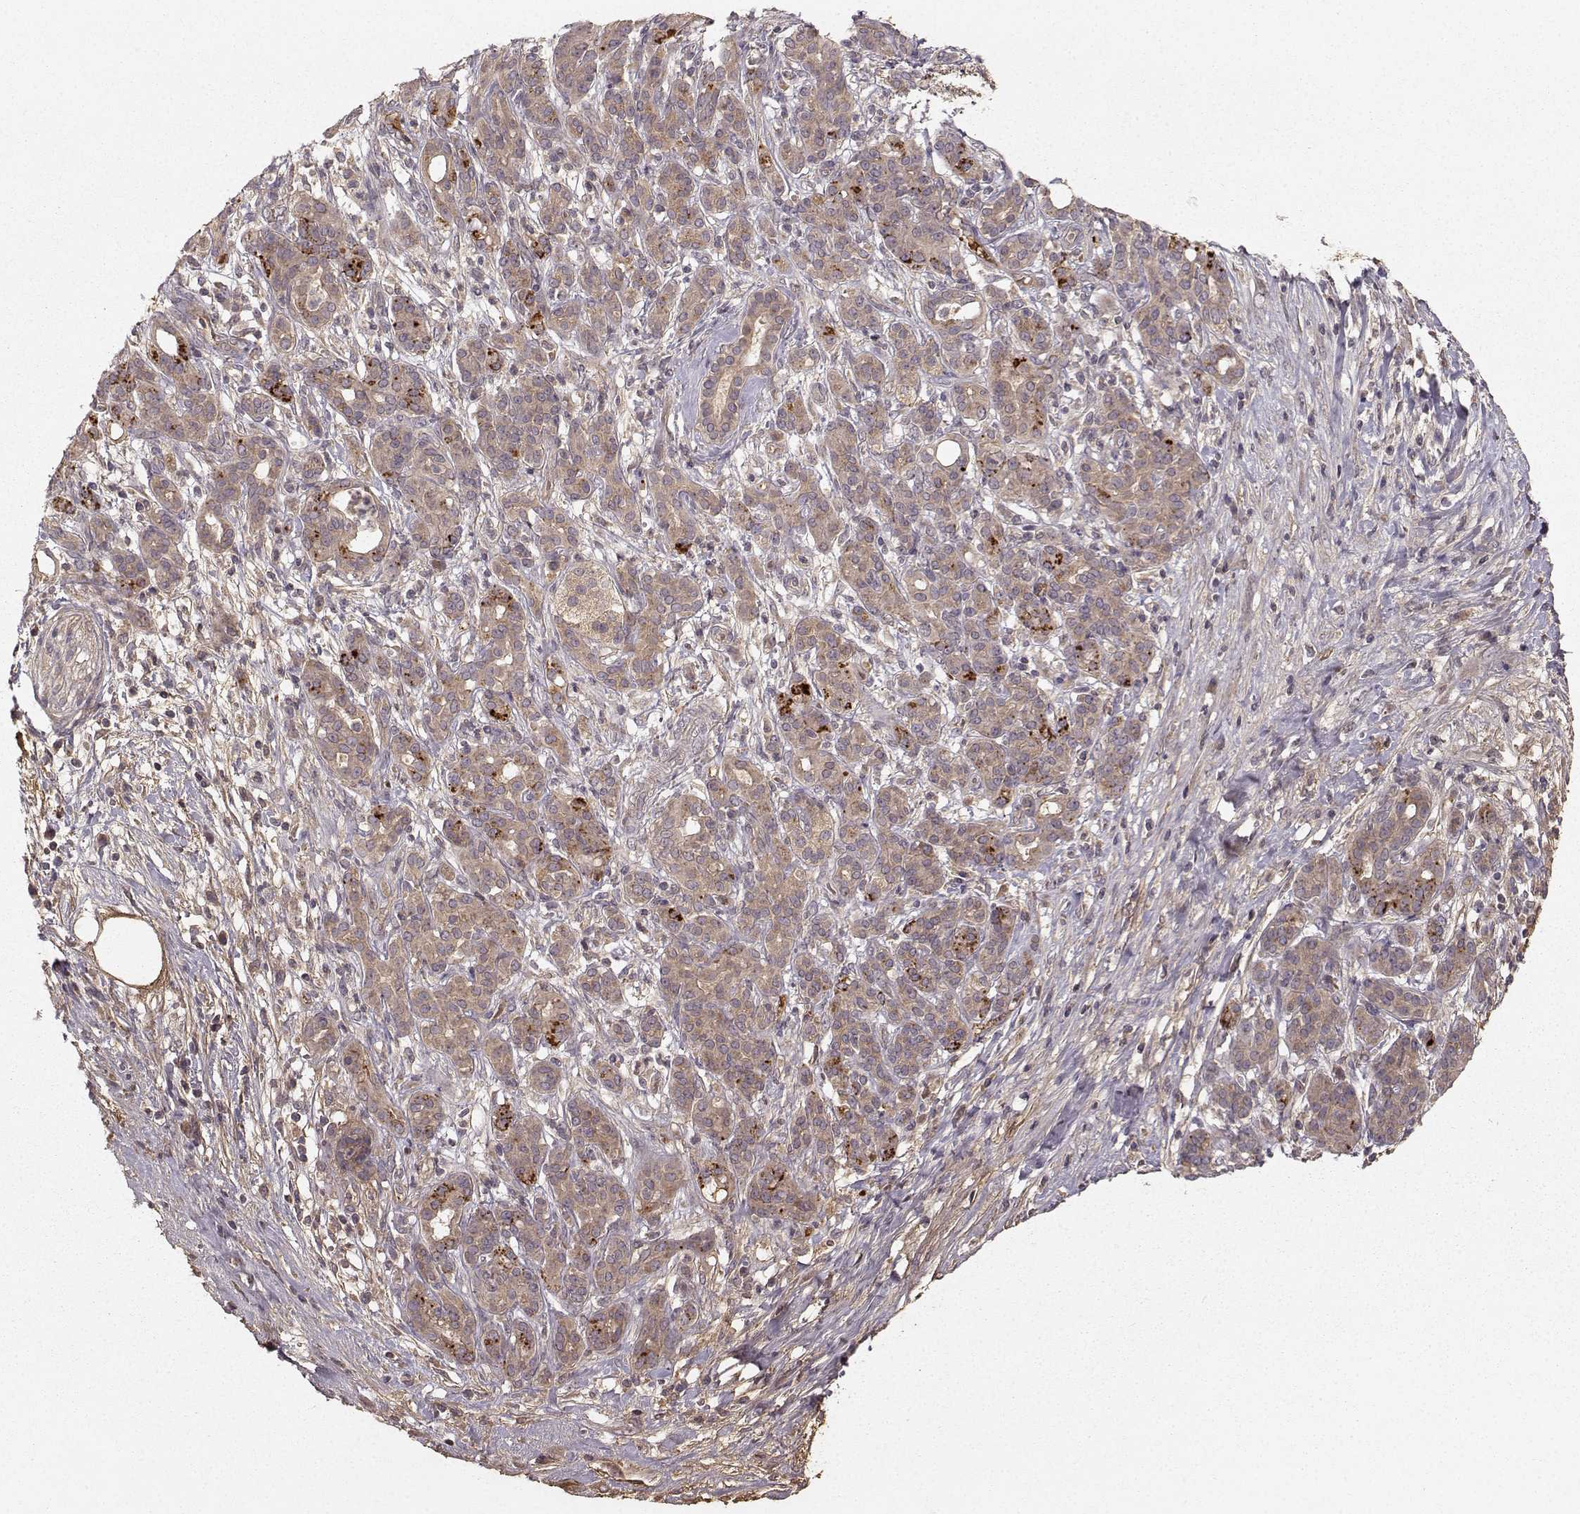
{"staining": {"intensity": "weak", "quantity": ">75%", "location": "cytoplasmic/membranous"}, "tissue": "pancreatic cancer", "cell_type": "Tumor cells", "image_type": "cancer", "snomed": [{"axis": "morphology", "description": "Adenocarcinoma, NOS"}, {"axis": "topography", "description": "Pancreas"}], "caption": "The photomicrograph exhibits immunohistochemical staining of pancreatic cancer (adenocarcinoma). There is weak cytoplasmic/membranous positivity is appreciated in approximately >75% of tumor cells.", "gene": "WNT6", "patient": {"sex": "male", "age": 44}}